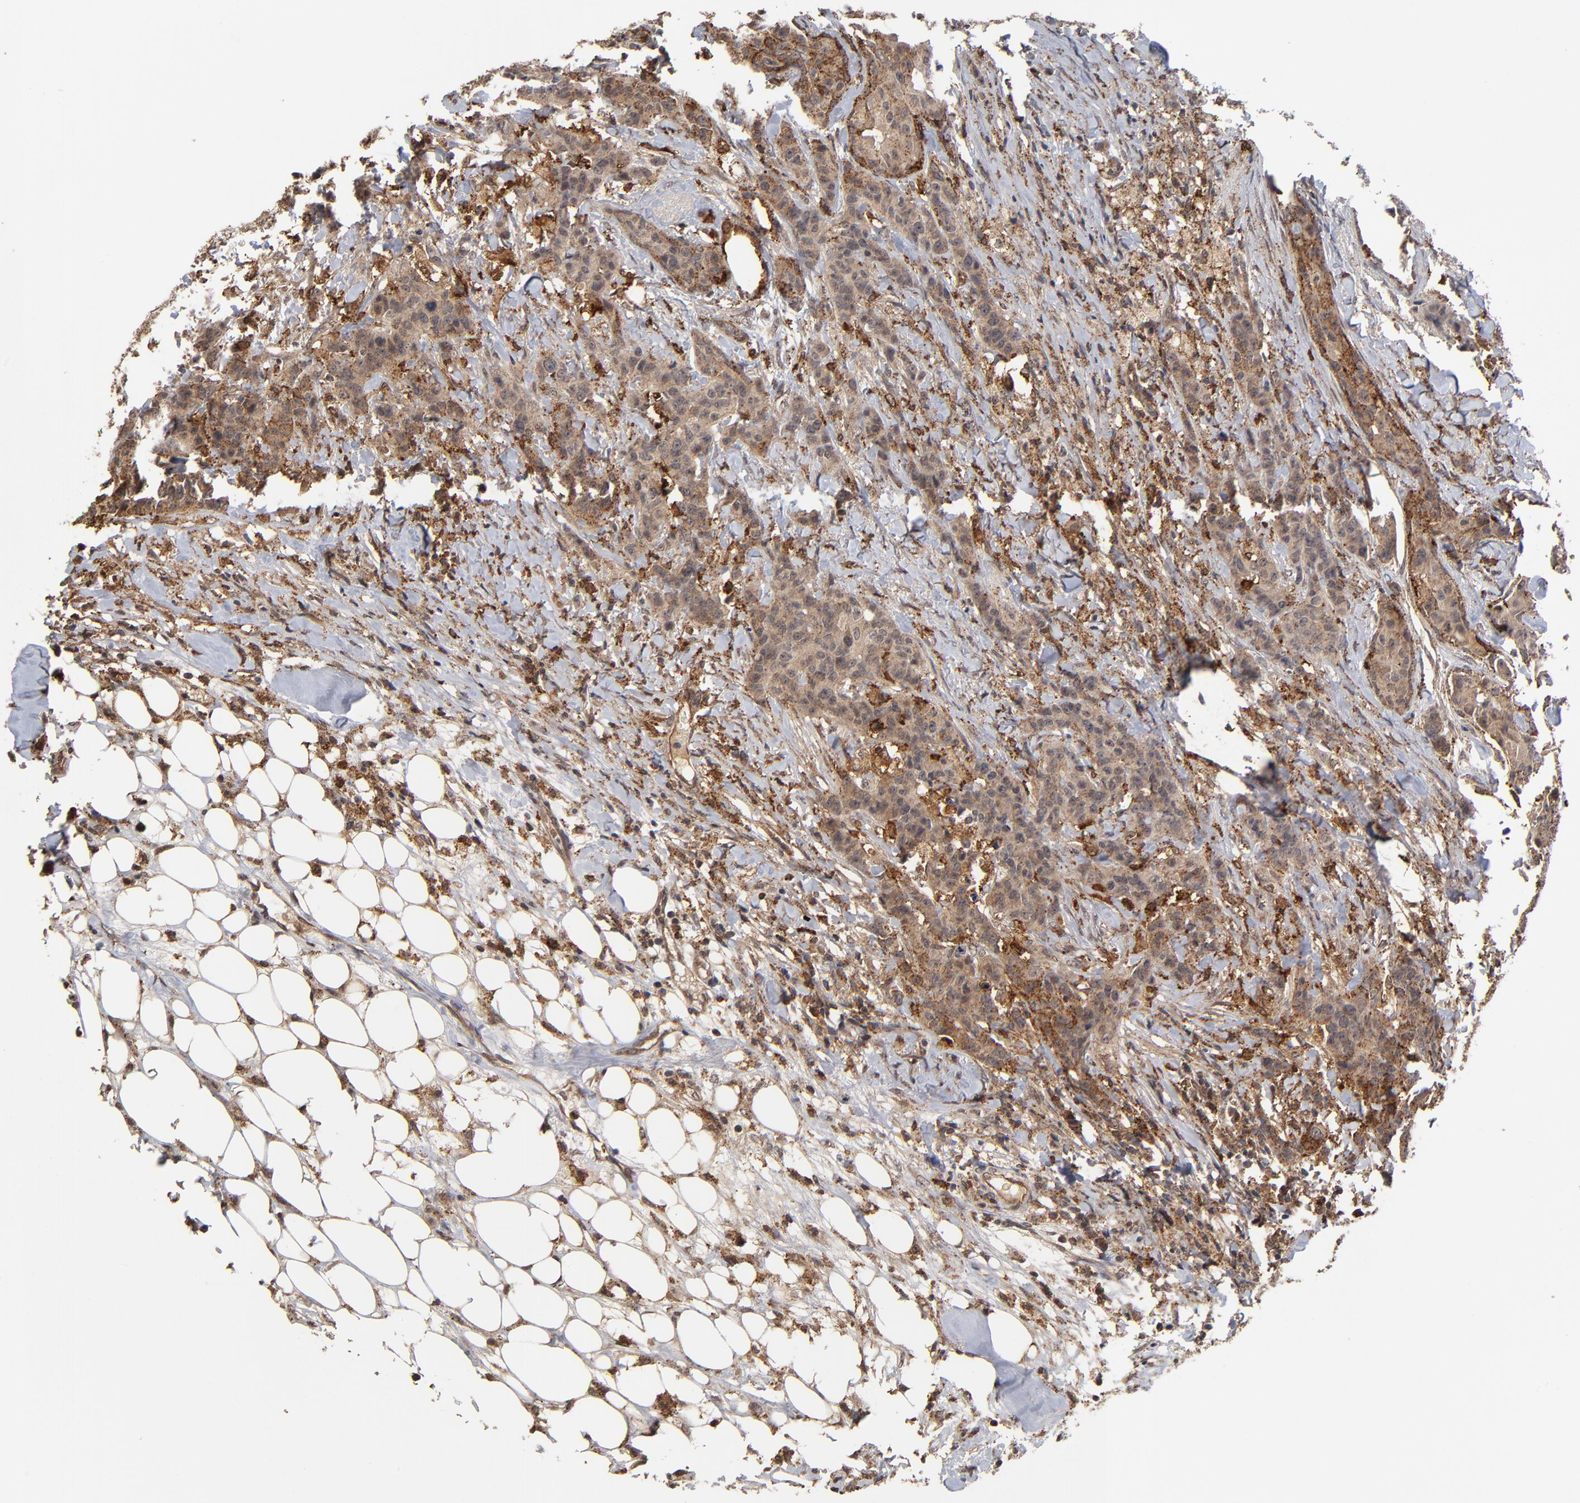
{"staining": {"intensity": "moderate", "quantity": ">75%", "location": "cytoplasmic/membranous"}, "tissue": "breast cancer", "cell_type": "Tumor cells", "image_type": "cancer", "snomed": [{"axis": "morphology", "description": "Duct carcinoma"}, {"axis": "topography", "description": "Breast"}], "caption": "Breast cancer stained with DAB immunohistochemistry (IHC) shows medium levels of moderate cytoplasmic/membranous expression in about >75% of tumor cells.", "gene": "ASB8", "patient": {"sex": "female", "age": 40}}